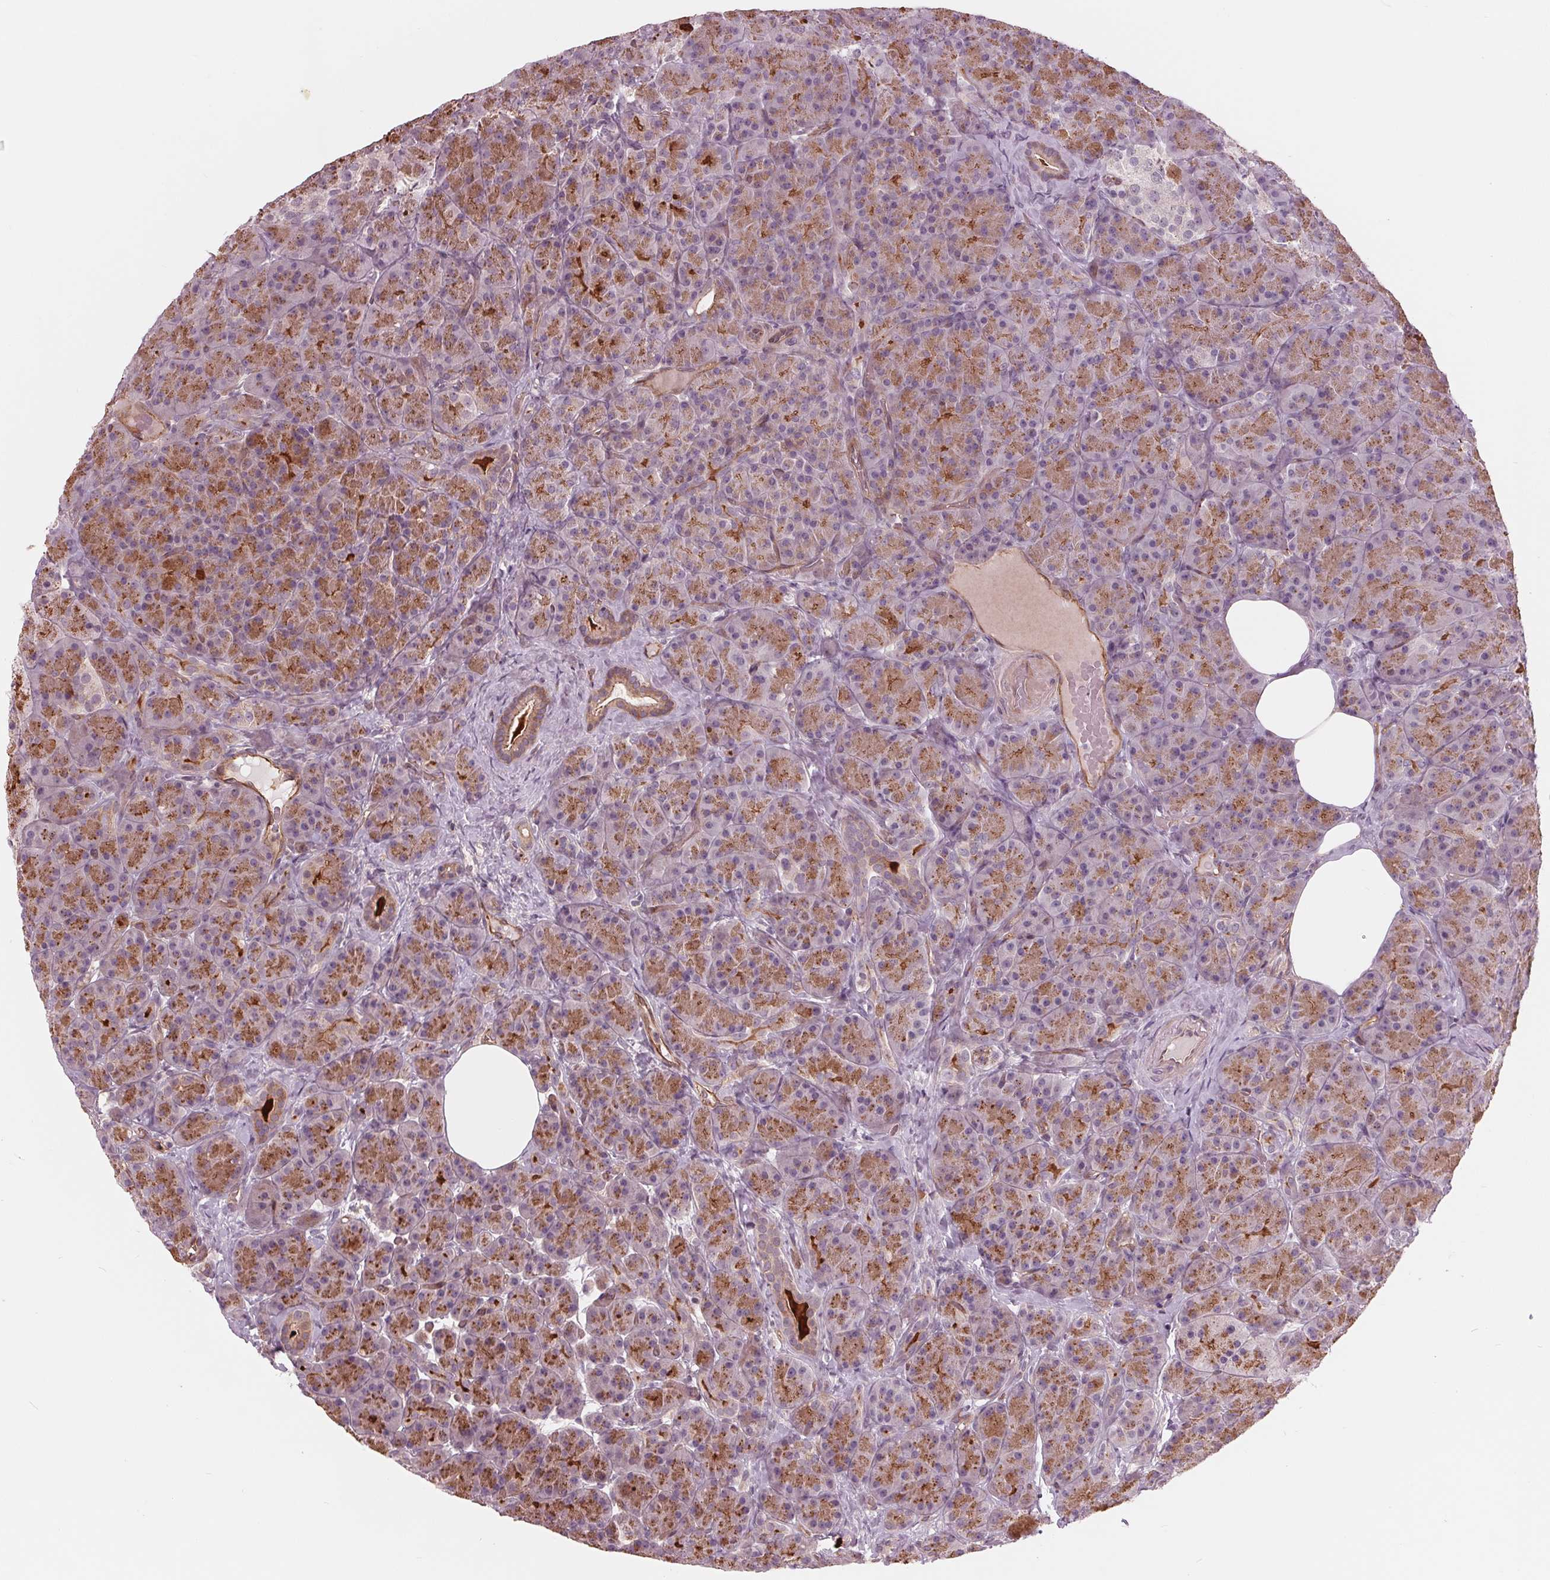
{"staining": {"intensity": "moderate", "quantity": "25%-75%", "location": "cytoplasmic/membranous"}, "tissue": "pancreas", "cell_type": "Exocrine glandular cells", "image_type": "normal", "snomed": [{"axis": "morphology", "description": "Normal tissue, NOS"}, {"axis": "topography", "description": "Pancreas"}], "caption": "IHC (DAB (3,3'-diaminobenzidine)) staining of unremarkable pancreas displays moderate cytoplasmic/membranous protein positivity in about 25%-75% of exocrine glandular cells.", "gene": "TXNIP", "patient": {"sex": "male", "age": 57}}